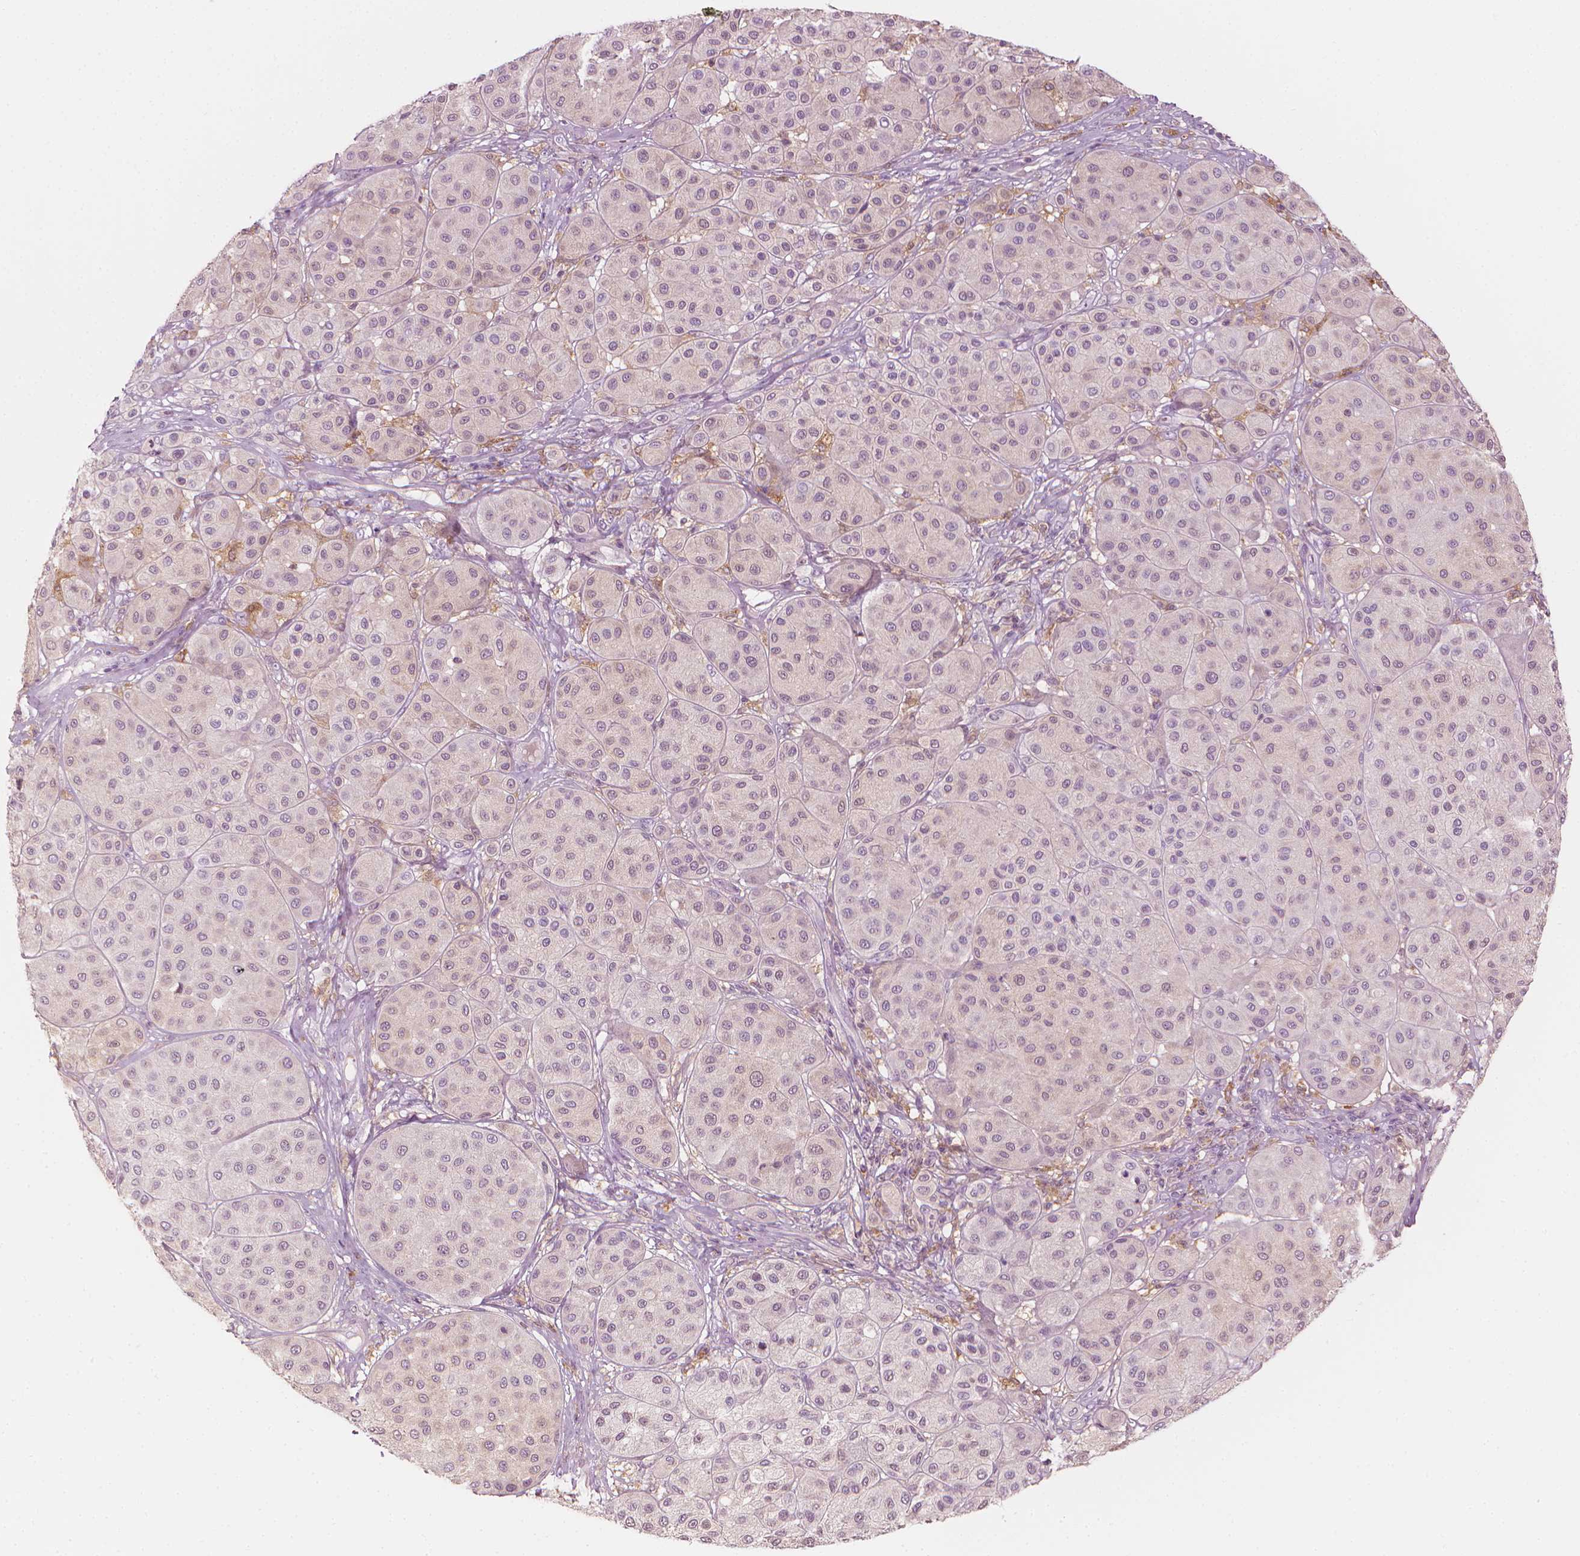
{"staining": {"intensity": "negative", "quantity": "none", "location": "none"}, "tissue": "melanoma", "cell_type": "Tumor cells", "image_type": "cancer", "snomed": [{"axis": "morphology", "description": "Malignant melanoma, Metastatic site"}, {"axis": "topography", "description": "Smooth muscle"}], "caption": "The histopathology image demonstrates no staining of tumor cells in melanoma. (IHC, brightfield microscopy, high magnification).", "gene": "SHMT1", "patient": {"sex": "male", "age": 41}}